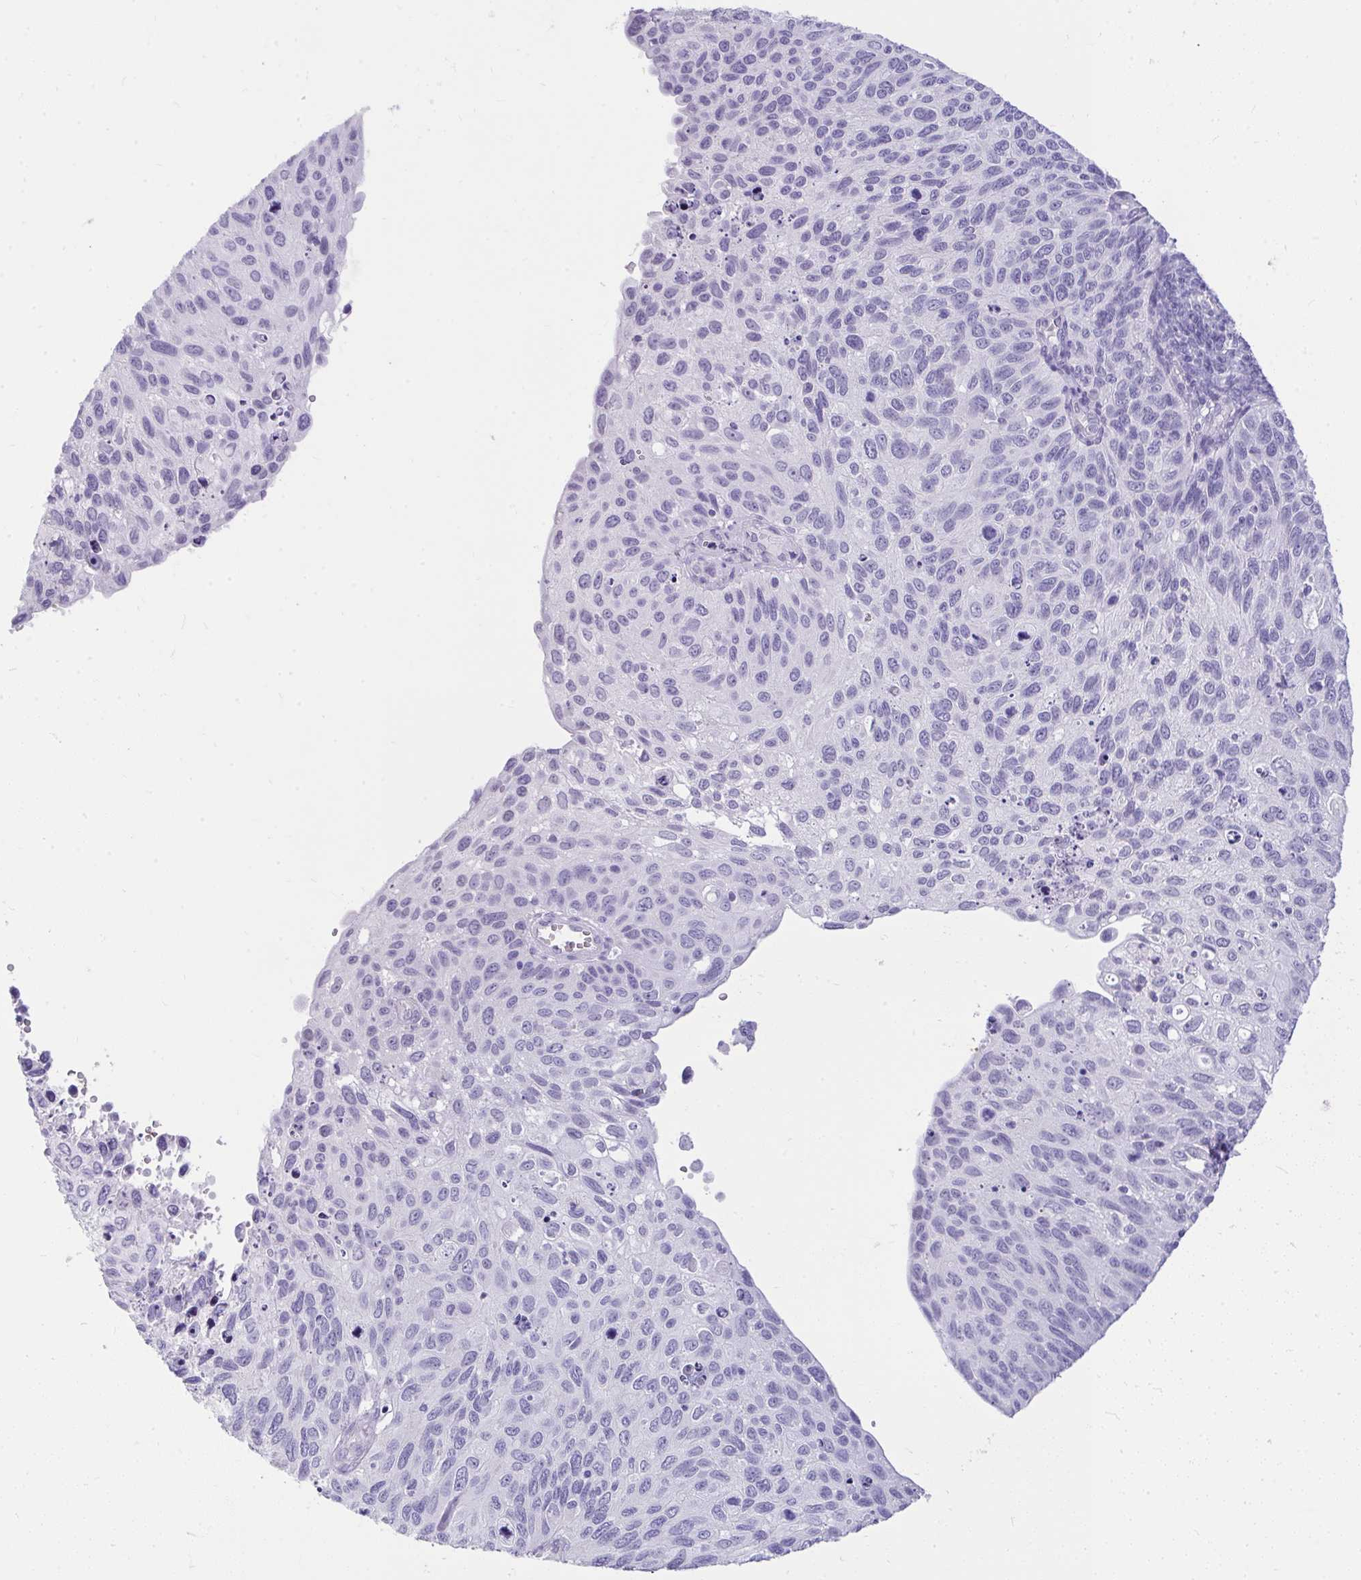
{"staining": {"intensity": "negative", "quantity": "none", "location": "none"}, "tissue": "cervical cancer", "cell_type": "Tumor cells", "image_type": "cancer", "snomed": [{"axis": "morphology", "description": "Squamous cell carcinoma, NOS"}, {"axis": "topography", "description": "Cervix"}], "caption": "Tumor cells are negative for protein expression in human cervical cancer (squamous cell carcinoma).", "gene": "PRM2", "patient": {"sex": "female", "age": 70}}